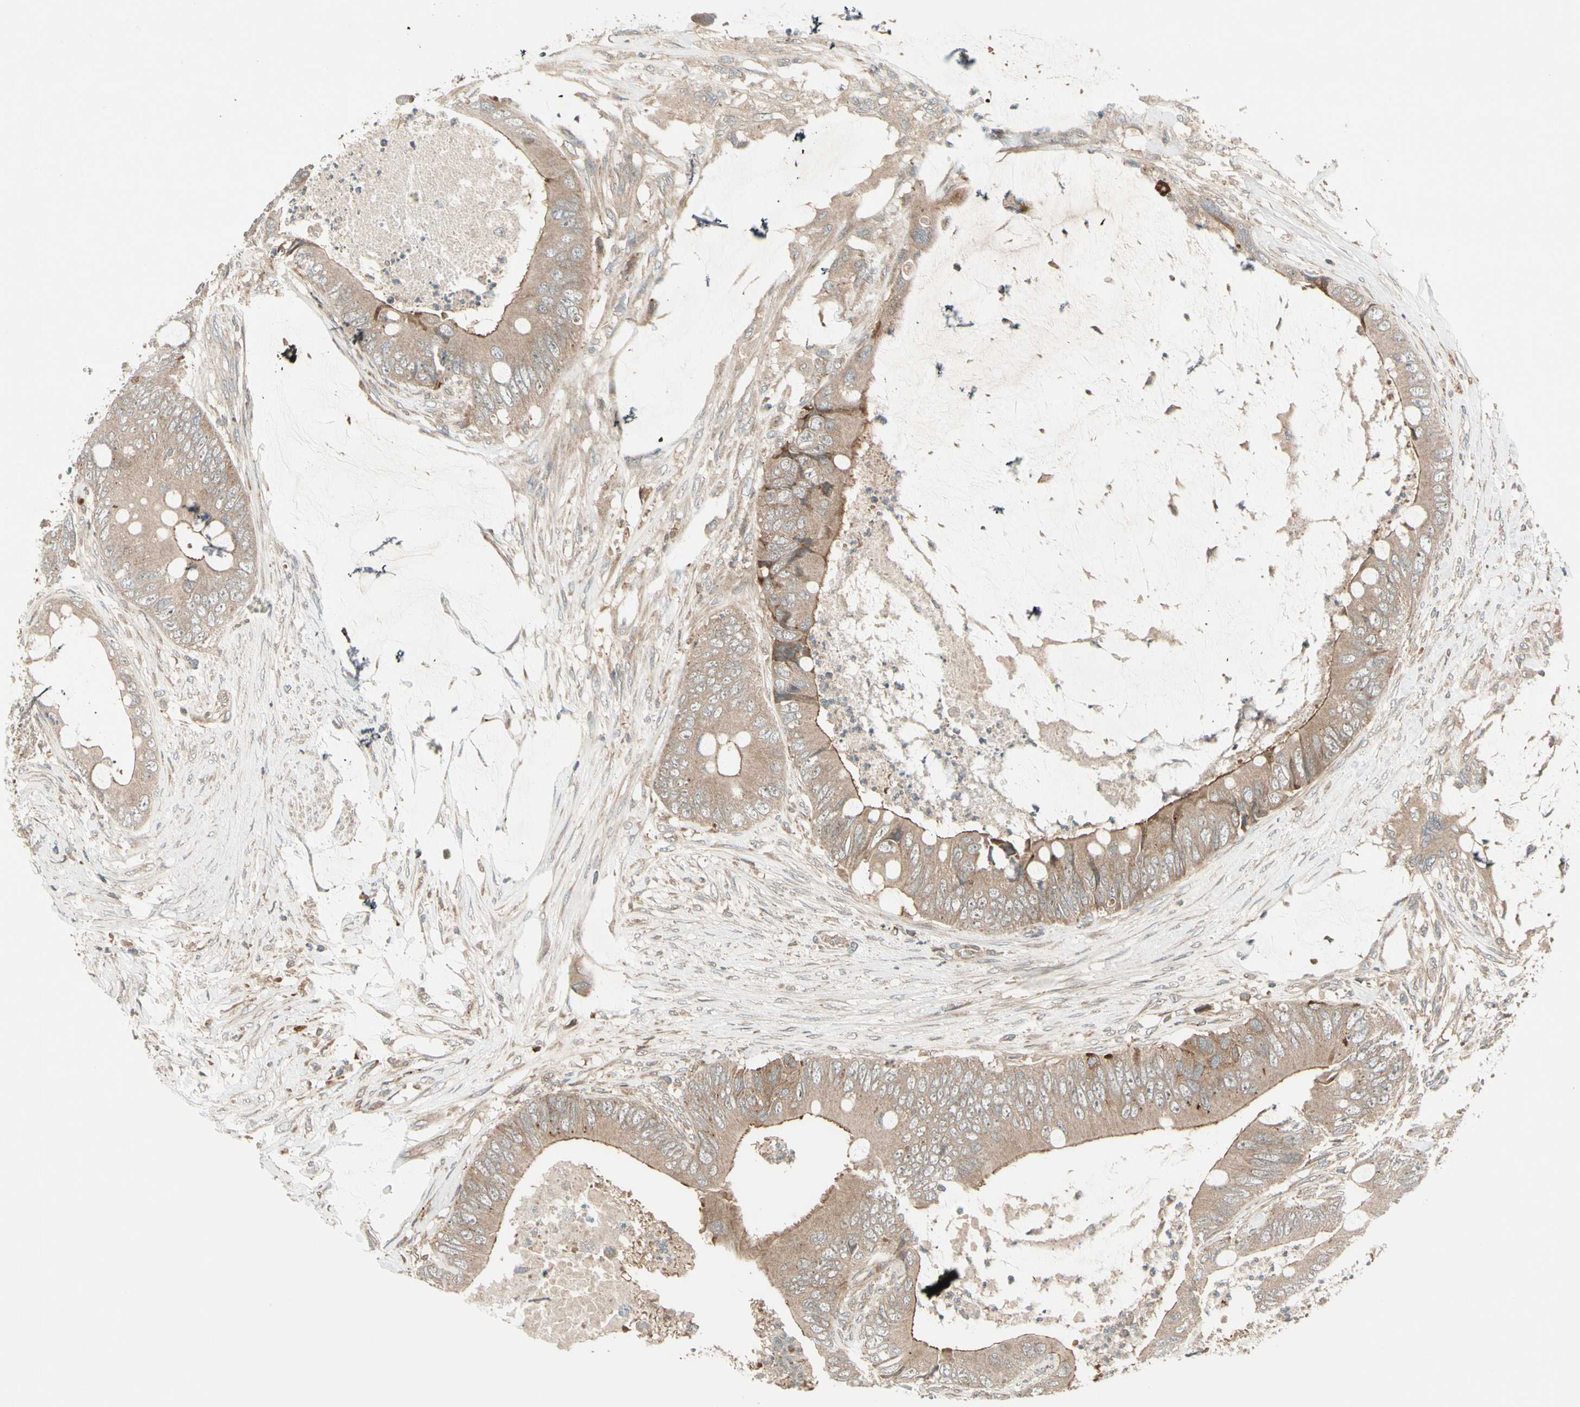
{"staining": {"intensity": "weak", "quantity": ">75%", "location": "cytoplasmic/membranous"}, "tissue": "colorectal cancer", "cell_type": "Tumor cells", "image_type": "cancer", "snomed": [{"axis": "morphology", "description": "Adenocarcinoma, NOS"}, {"axis": "topography", "description": "Rectum"}], "caption": "The photomicrograph exhibits immunohistochemical staining of colorectal adenocarcinoma. There is weak cytoplasmic/membranous staining is identified in approximately >75% of tumor cells. The staining was performed using DAB (3,3'-diaminobenzidine) to visualize the protein expression in brown, while the nuclei were stained in blue with hematoxylin (Magnification: 20x).", "gene": "ACVR1C", "patient": {"sex": "female", "age": 77}}